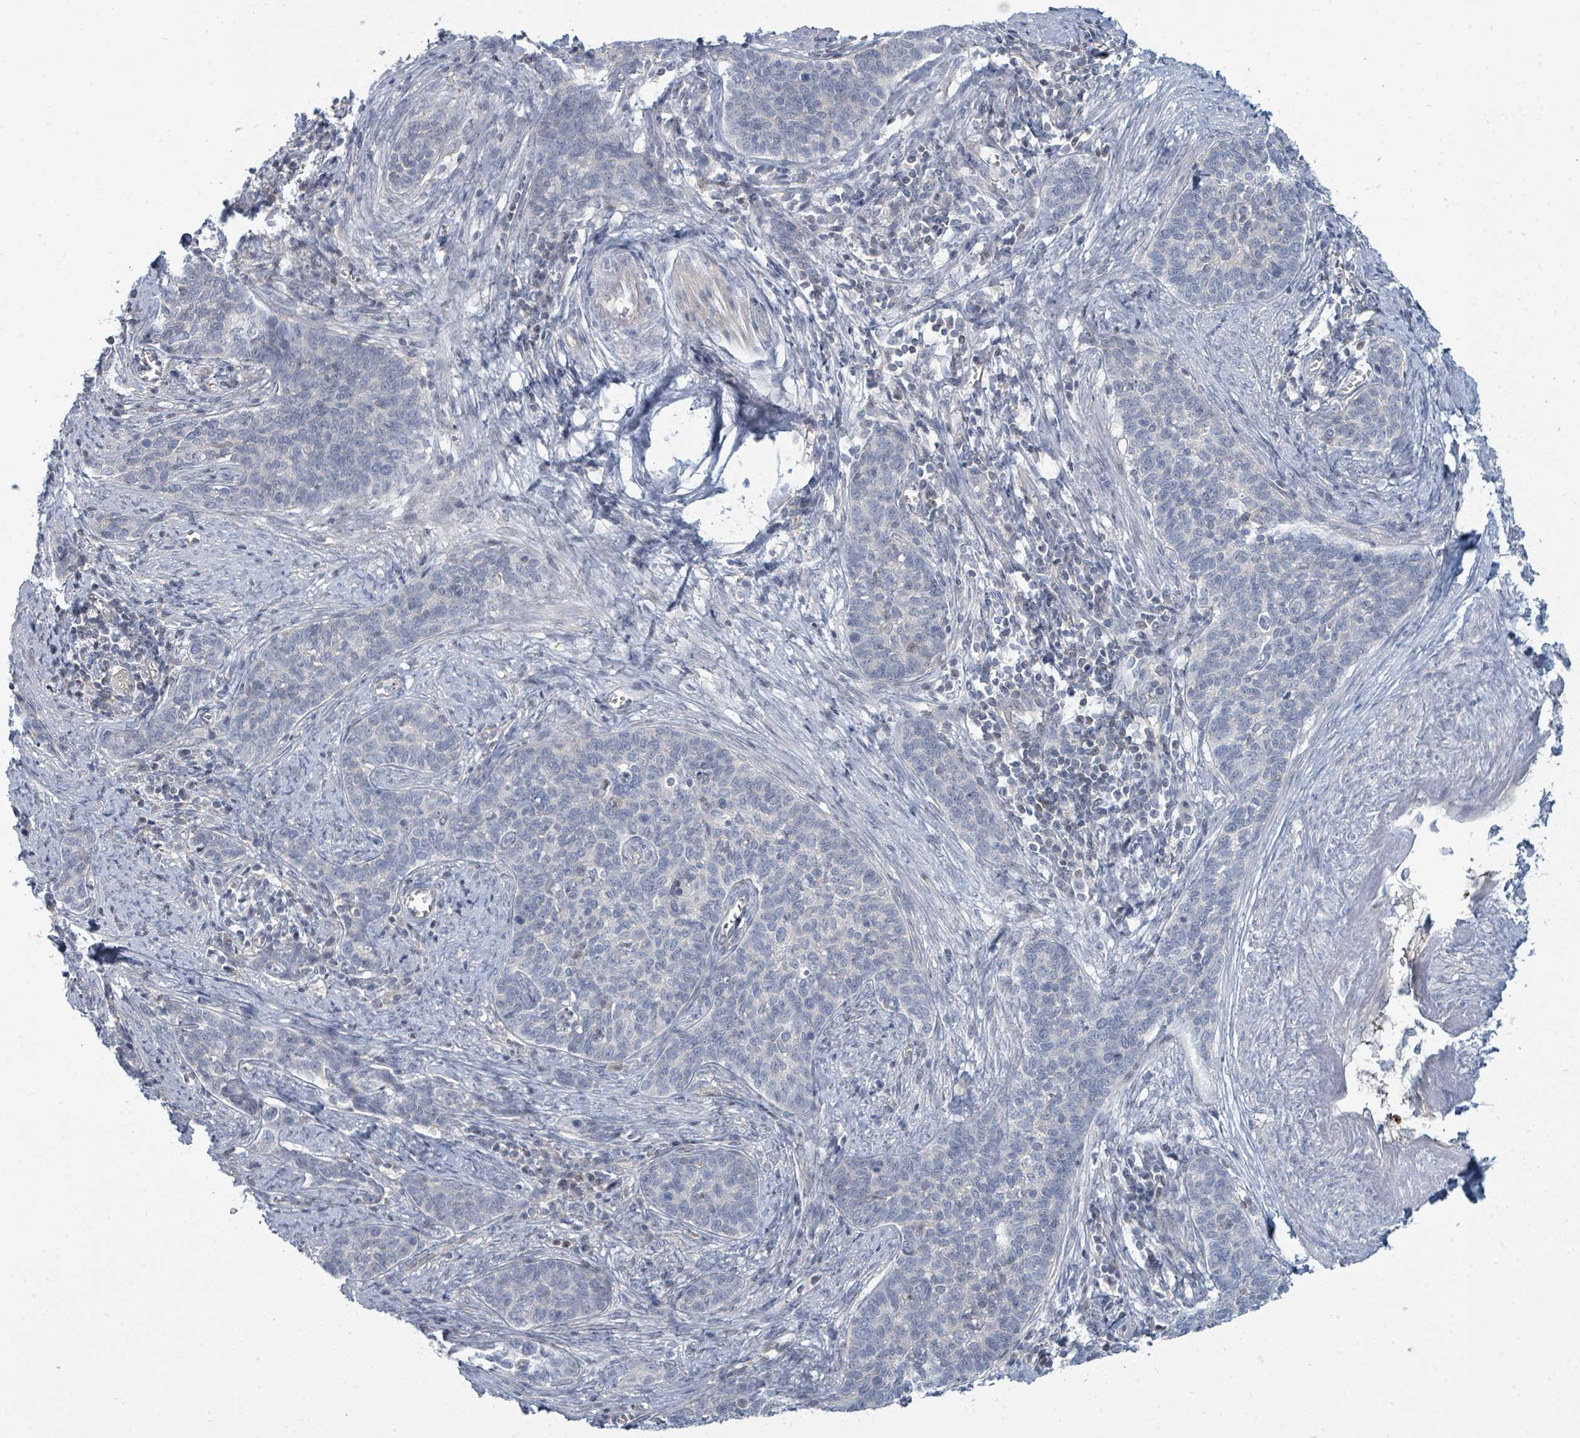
{"staining": {"intensity": "negative", "quantity": "none", "location": "none"}, "tissue": "cervical cancer", "cell_type": "Tumor cells", "image_type": "cancer", "snomed": [{"axis": "morphology", "description": "Squamous cell carcinoma, NOS"}, {"axis": "topography", "description": "Cervix"}], "caption": "Tumor cells show no significant staining in cervical cancer. (DAB IHC visualized using brightfield microscopy, high magnification).", "gene": "SLC25A45", "patient": {"sex": "female", "age": 39}}